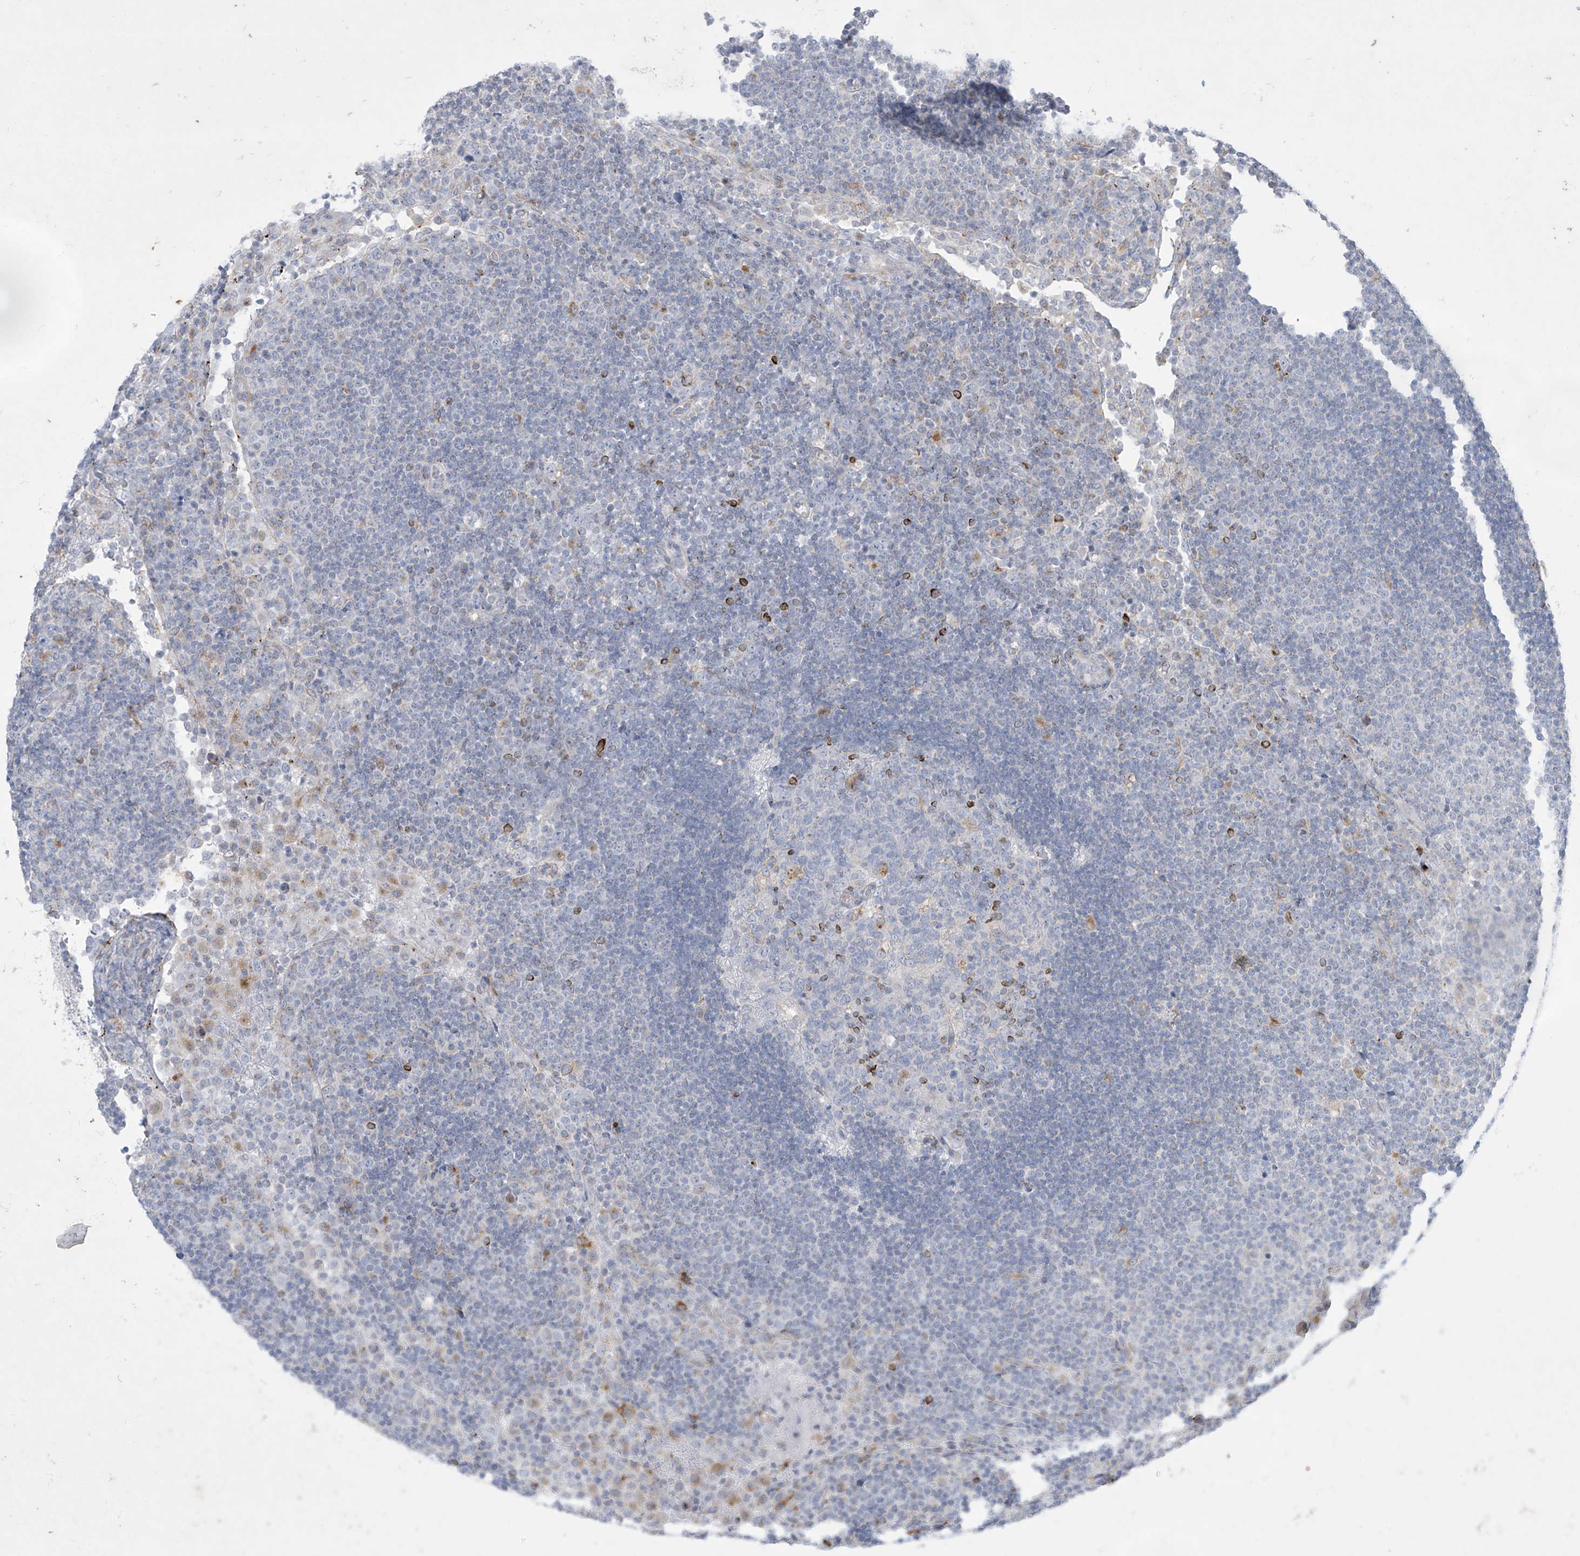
{"staining": {"intensity": "moderate", "quantity": "<25%", "location": "cytoplasmic/membranous"}, "tissue": "lymph node", "cell_type": "Germinal center cells", "image_type": "normal", "snomed": [{"axis": "morphology", "description": "Normal tissue, NOS"}, {"axis": "topography", "description": "Lymph node"}], "caption": "Immunohistochemistry of normal human lymph node displays low levels of moderate cytoplasmic/membranous positivity in approximately <25% of germinal center cells.", "gene": "GPR137C", "patient": {"sex": "female", "age": 53}}